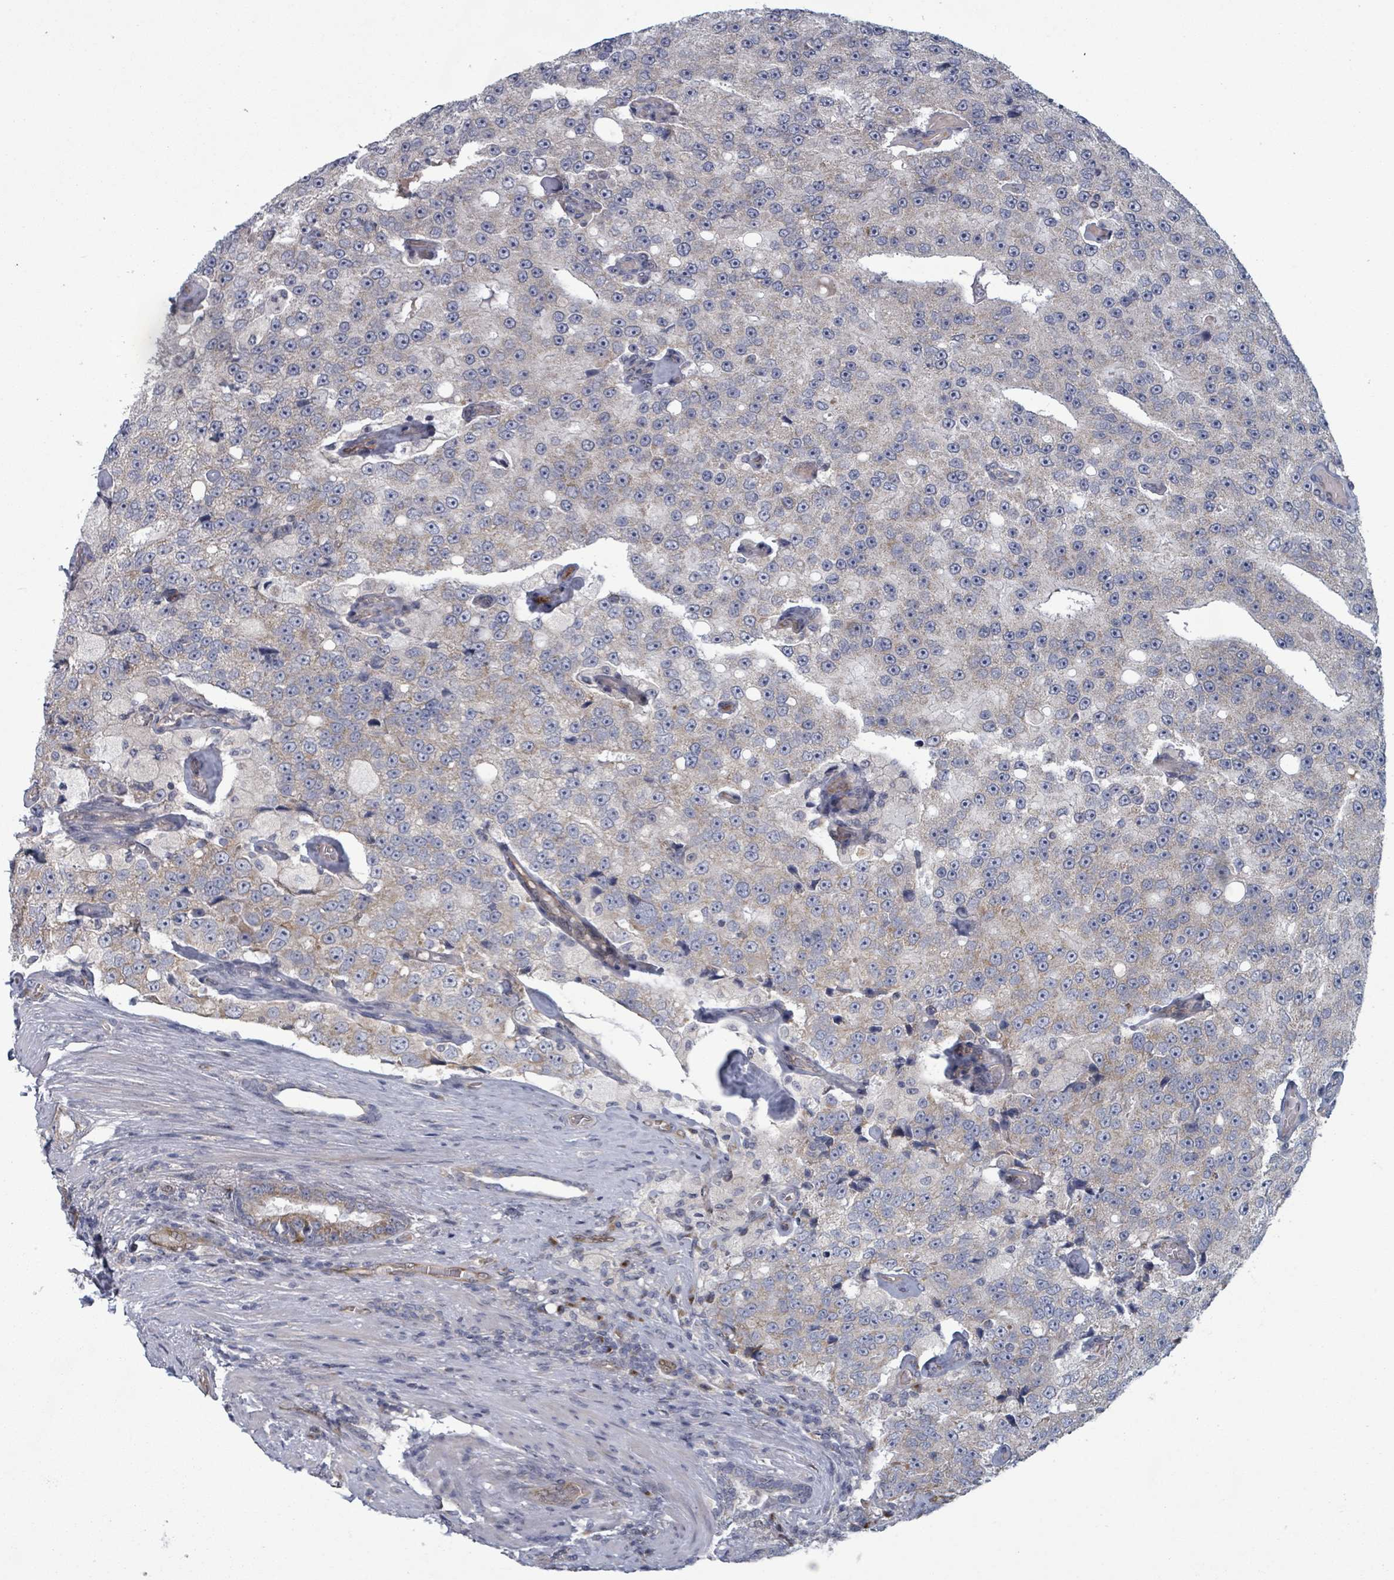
{"staining": {"intensity": "negative", "quantity": "none", "location": "none"}, "tissue": "prostate cancer", "cell_type": "Tumor cells", "image_type": "cancer", "snomed": [{"axis": "morphology", "description": "Adenocarcinoma, High grade"}, {"axis": "topography", "description": "Prostate"}], "caption": "Tumor cells are negative for protein expression in human prostate adenocarcinoma (high-grade).", "gene": "FKBP1A", "patient": {"sex": "male", "age": 70}}